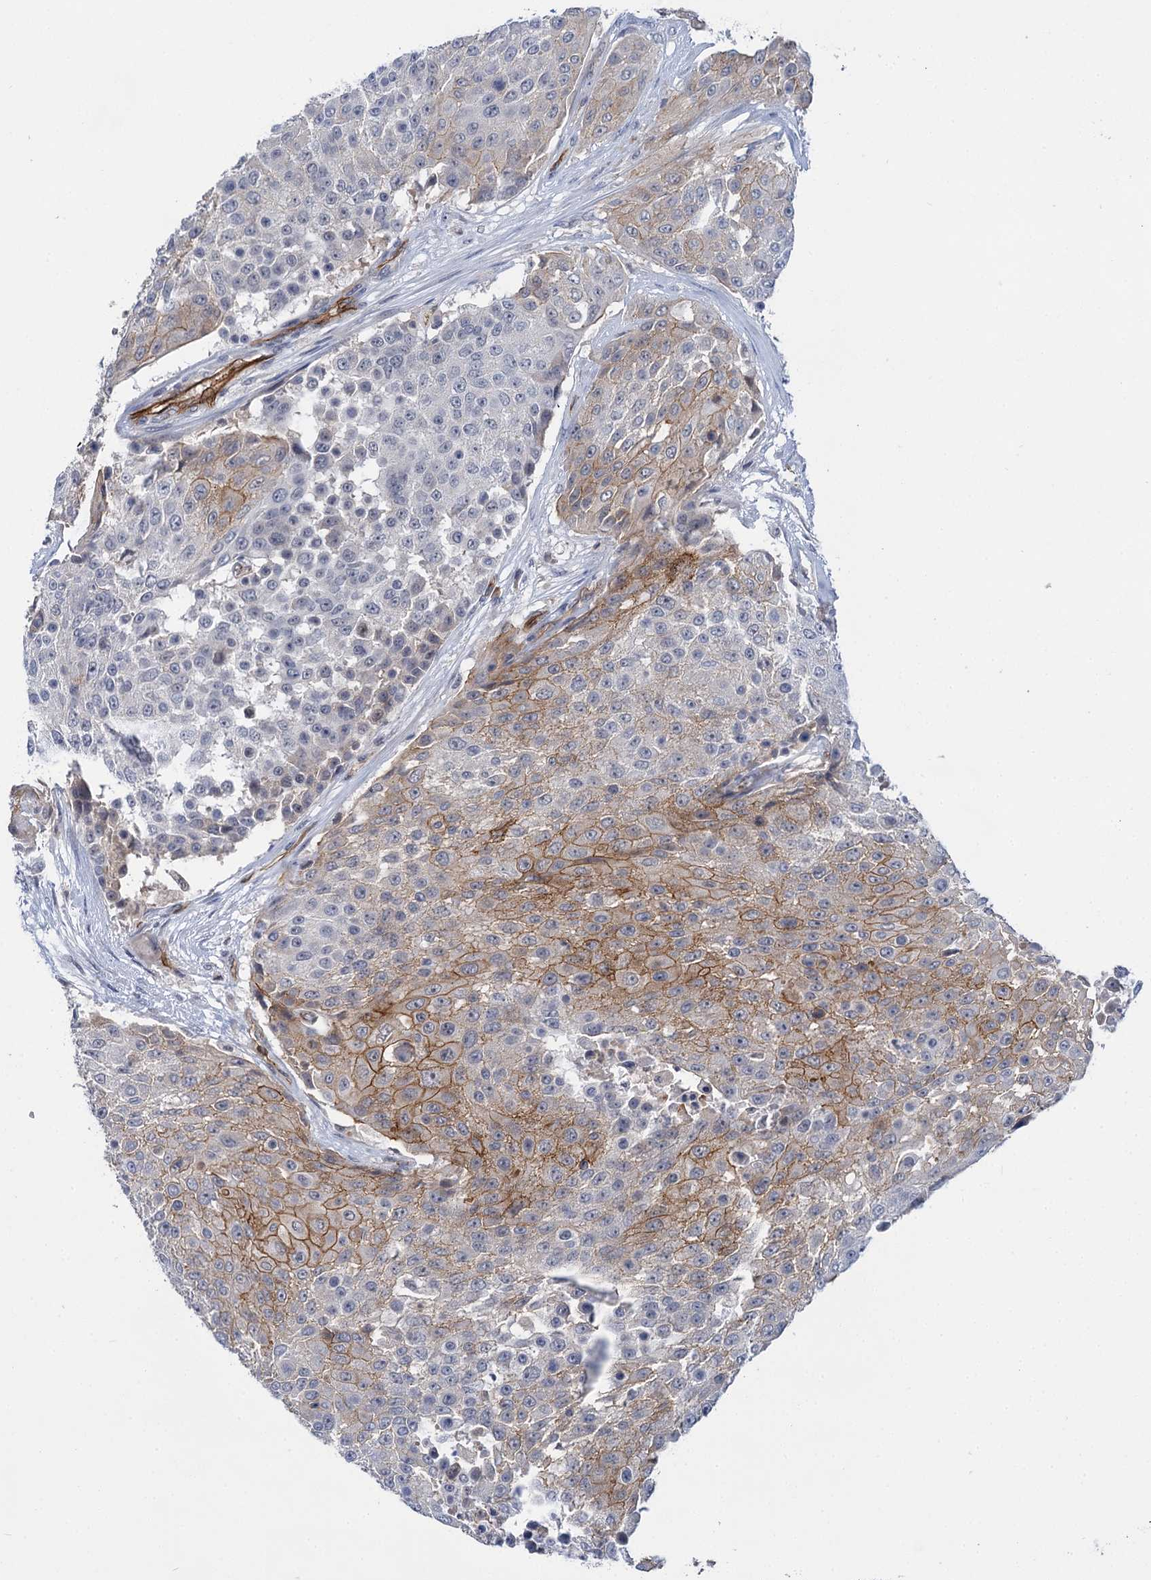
{"staining": {"intensity": "moderate", "quantity": "25%-75%", "location": "cytoplasmic/membranous"}, "tissue": "urothelial cancer", "cell_type": "Tumor cells", "image_type": "cancer", "snomed": [{"axis": "morphology", "description": "Urothelial carcinoma, High grade"}, {"axis": "topography", "description": "Urinary bladder"}], "caption": "Immunohistochemical staining of human urothelial carcinoma (high-grade) displays medium levels of moderate cytoplasmic/membranous staining in about 25%-75% of tumor cells.", "gene": "ABLIM1", "patient": {"sex": "female", "age": 63}}